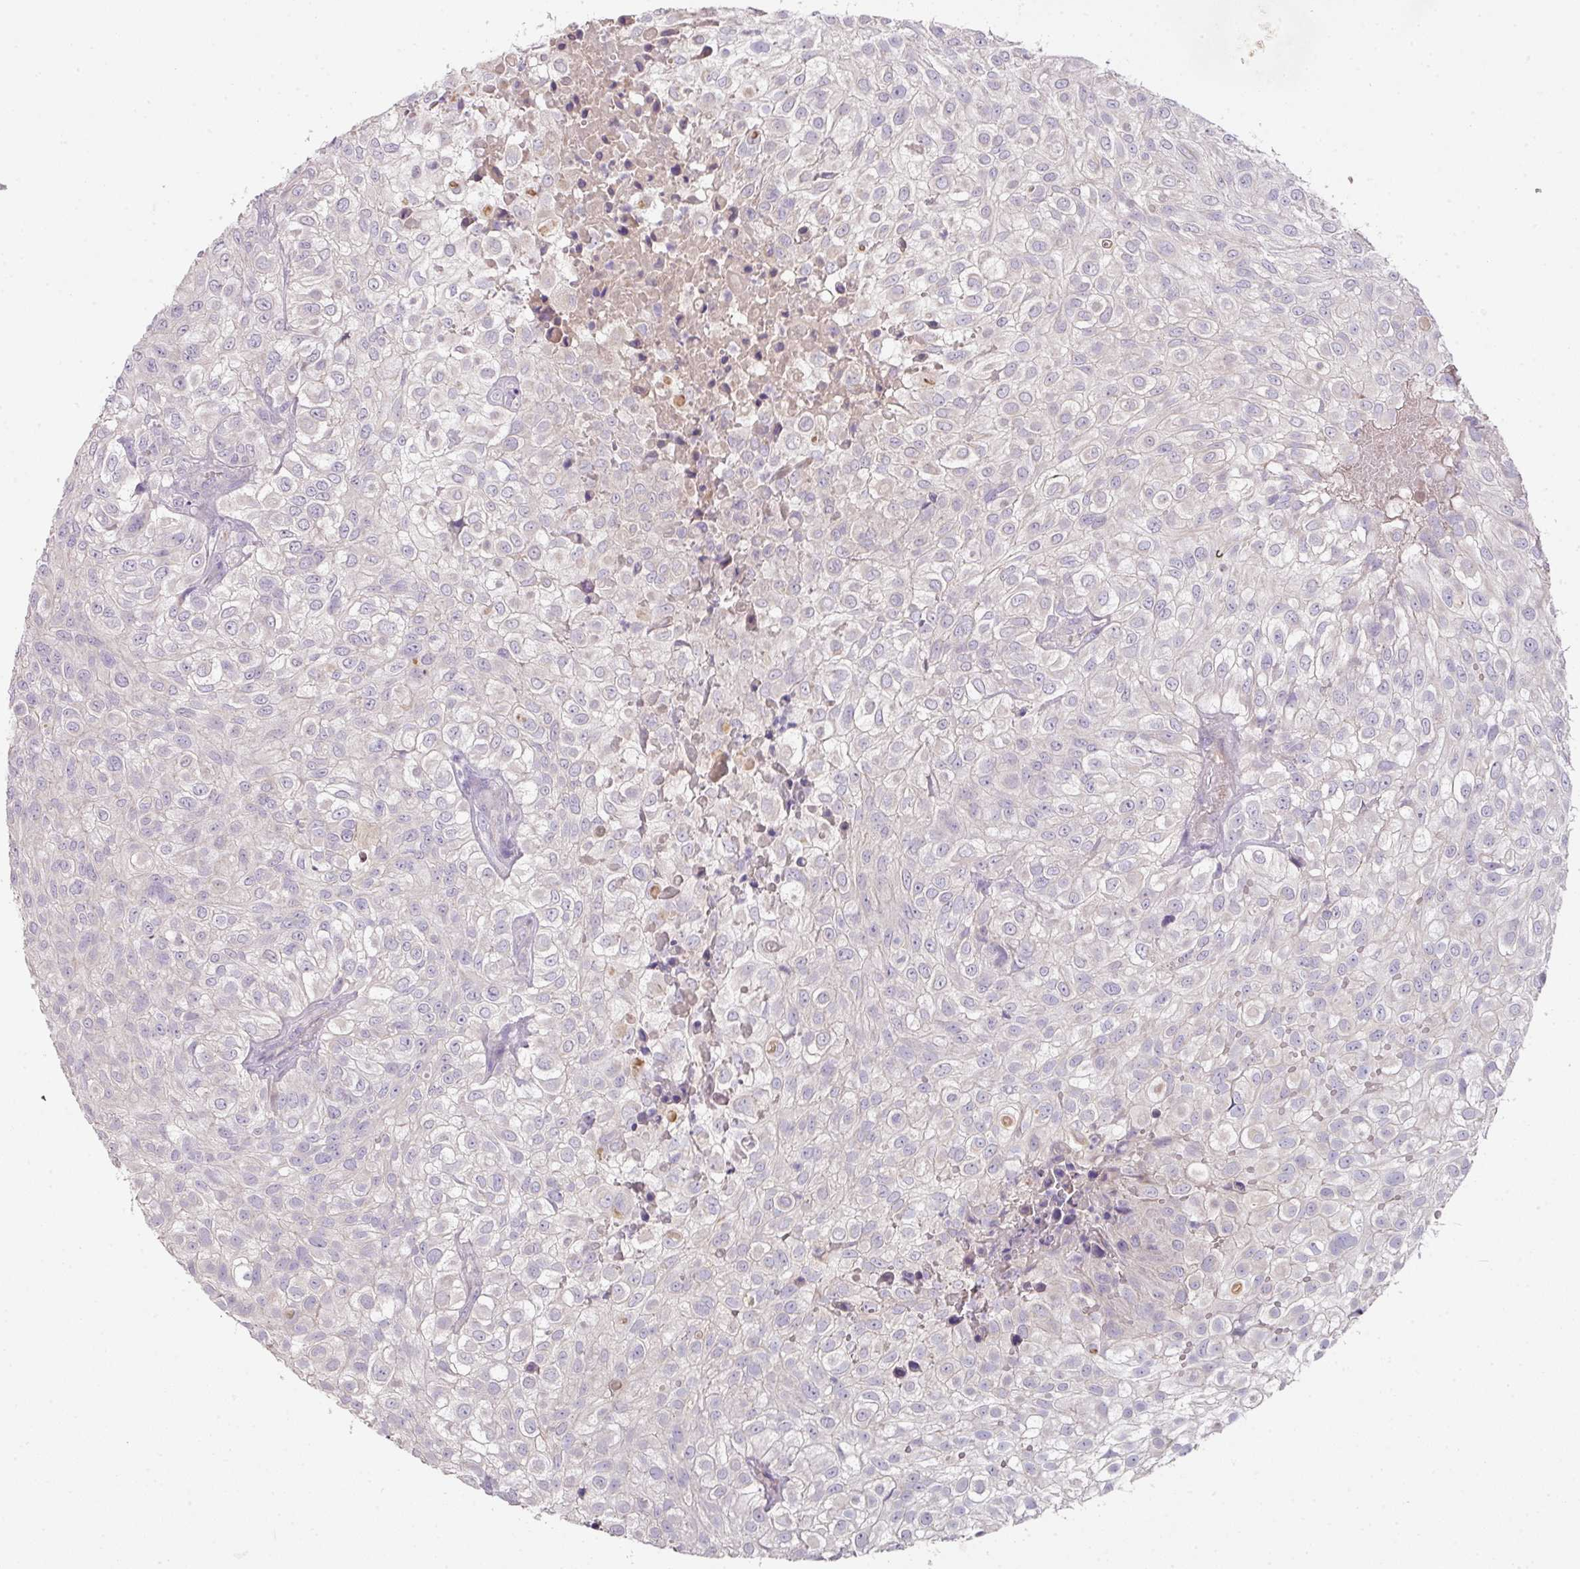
{"staining": {"intensity": "negative", "quantity": "none", "location": "none"}, "tissue": "urothelial cancer", "cell_type": "Tumor cells", "image_type": "cancer", "snomed": [{"axis": "morphology", "description": "Urothelial carcinoma, High grade"}, {"axis": "topography", "description": "Urinary bladder"}], "caption": "DAB immunohistochemical staining of human urothelial cancer shows no significant positivity in tumor cells.", "gene": "ZNF266", "patient": {"sex": "male", "age": 56}}